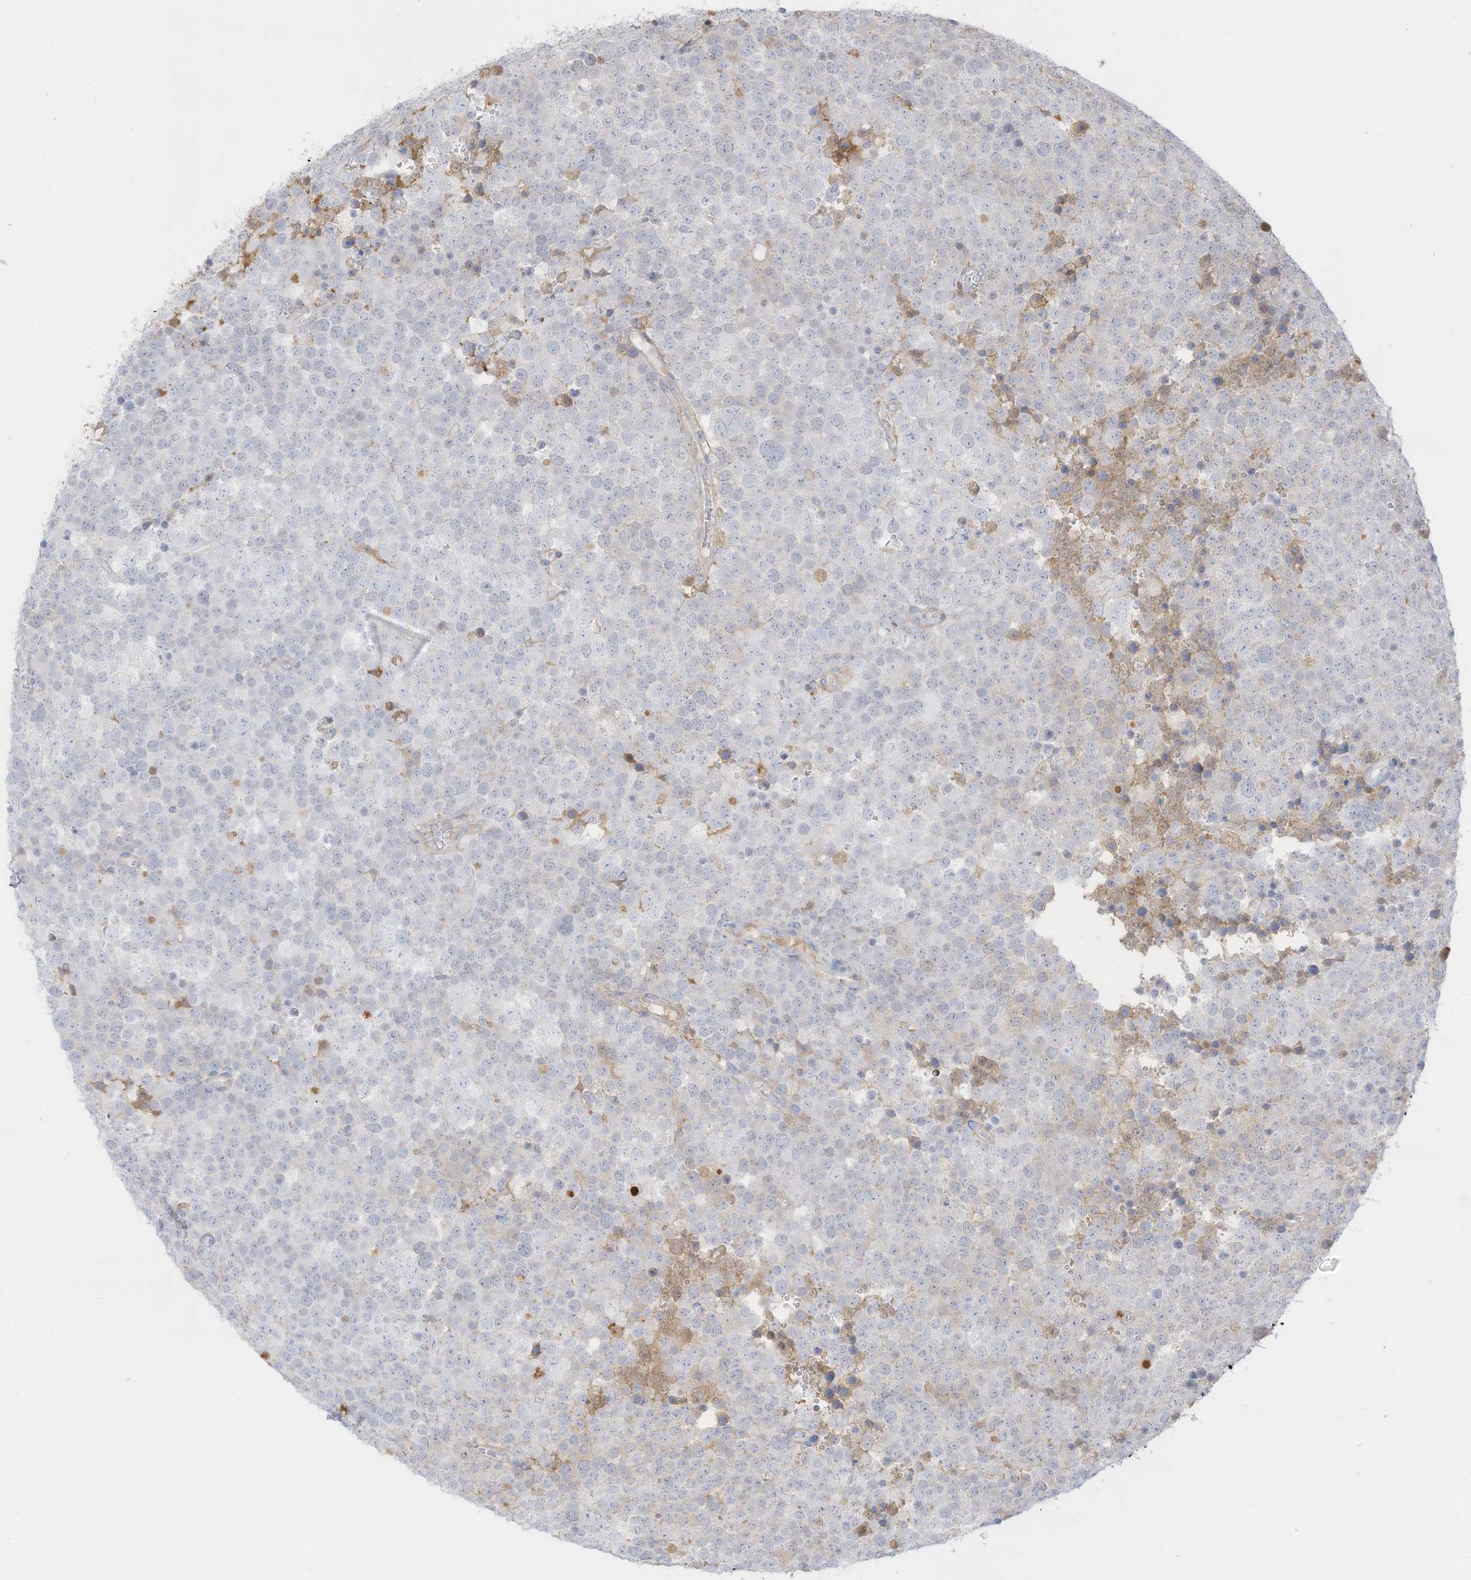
{"staining": {"intensity": "negative", "quantity": "none", "location": "none"}, "tissue": "testis cancer", "cell_type": "Tumor cells", "image_type": "cancer", "snomed": [{"axis": "morphology", "description": "Seminoma, NOS"}, {"axis": "topography", "description": "Testis"}], "caption": "IHC photomicrograph of testis cancer stained for a protein (brown), which reveals no positivity in tumor cells.", "gene": "HSD17B13", "patient": {"sex": "male", "age": 71}}